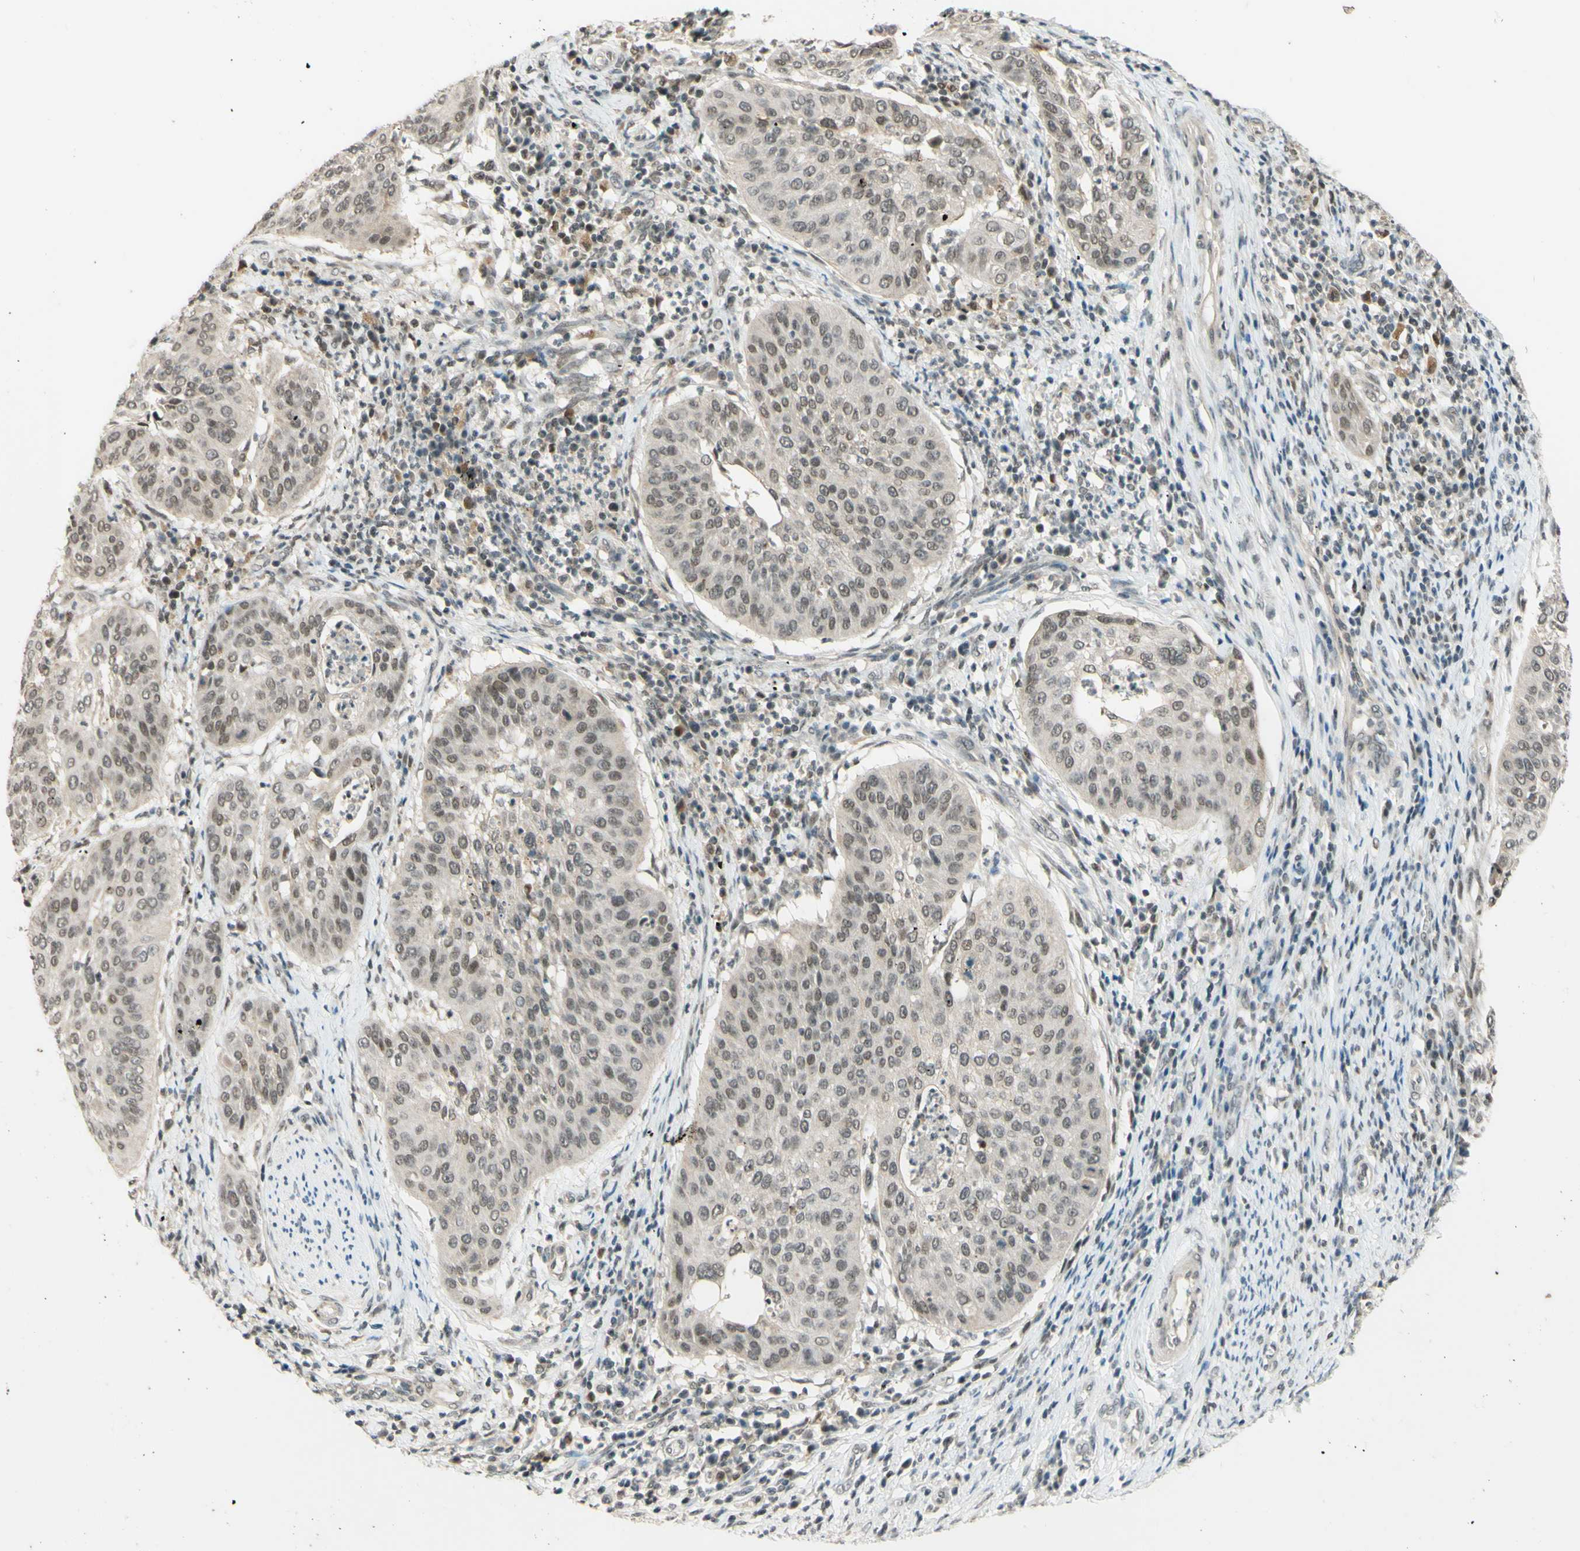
{"staining": {"intensity": "weak", "quantity": ">75%", "location": "nuclear"}, "tissue": "cervical cancer", "cell_type": "Tumor cells", "image_type": "cancer", "snomed": [{"axis": "morphology", "description": "Normal tissue, NOS"}, {"axis": "morphology", "description": "Squamous cell carcinoma, NOS"}, {"axis": "topography", "description": "Cervix"}], "caption": "This micrograph demonstrates immunohistochemistry staining of human cervical cancer, with low weak nuclear positivity in about >75% of tumor cells.", "gene": "SMARCB1", "patient": {"sex": "female", "age": 39}}